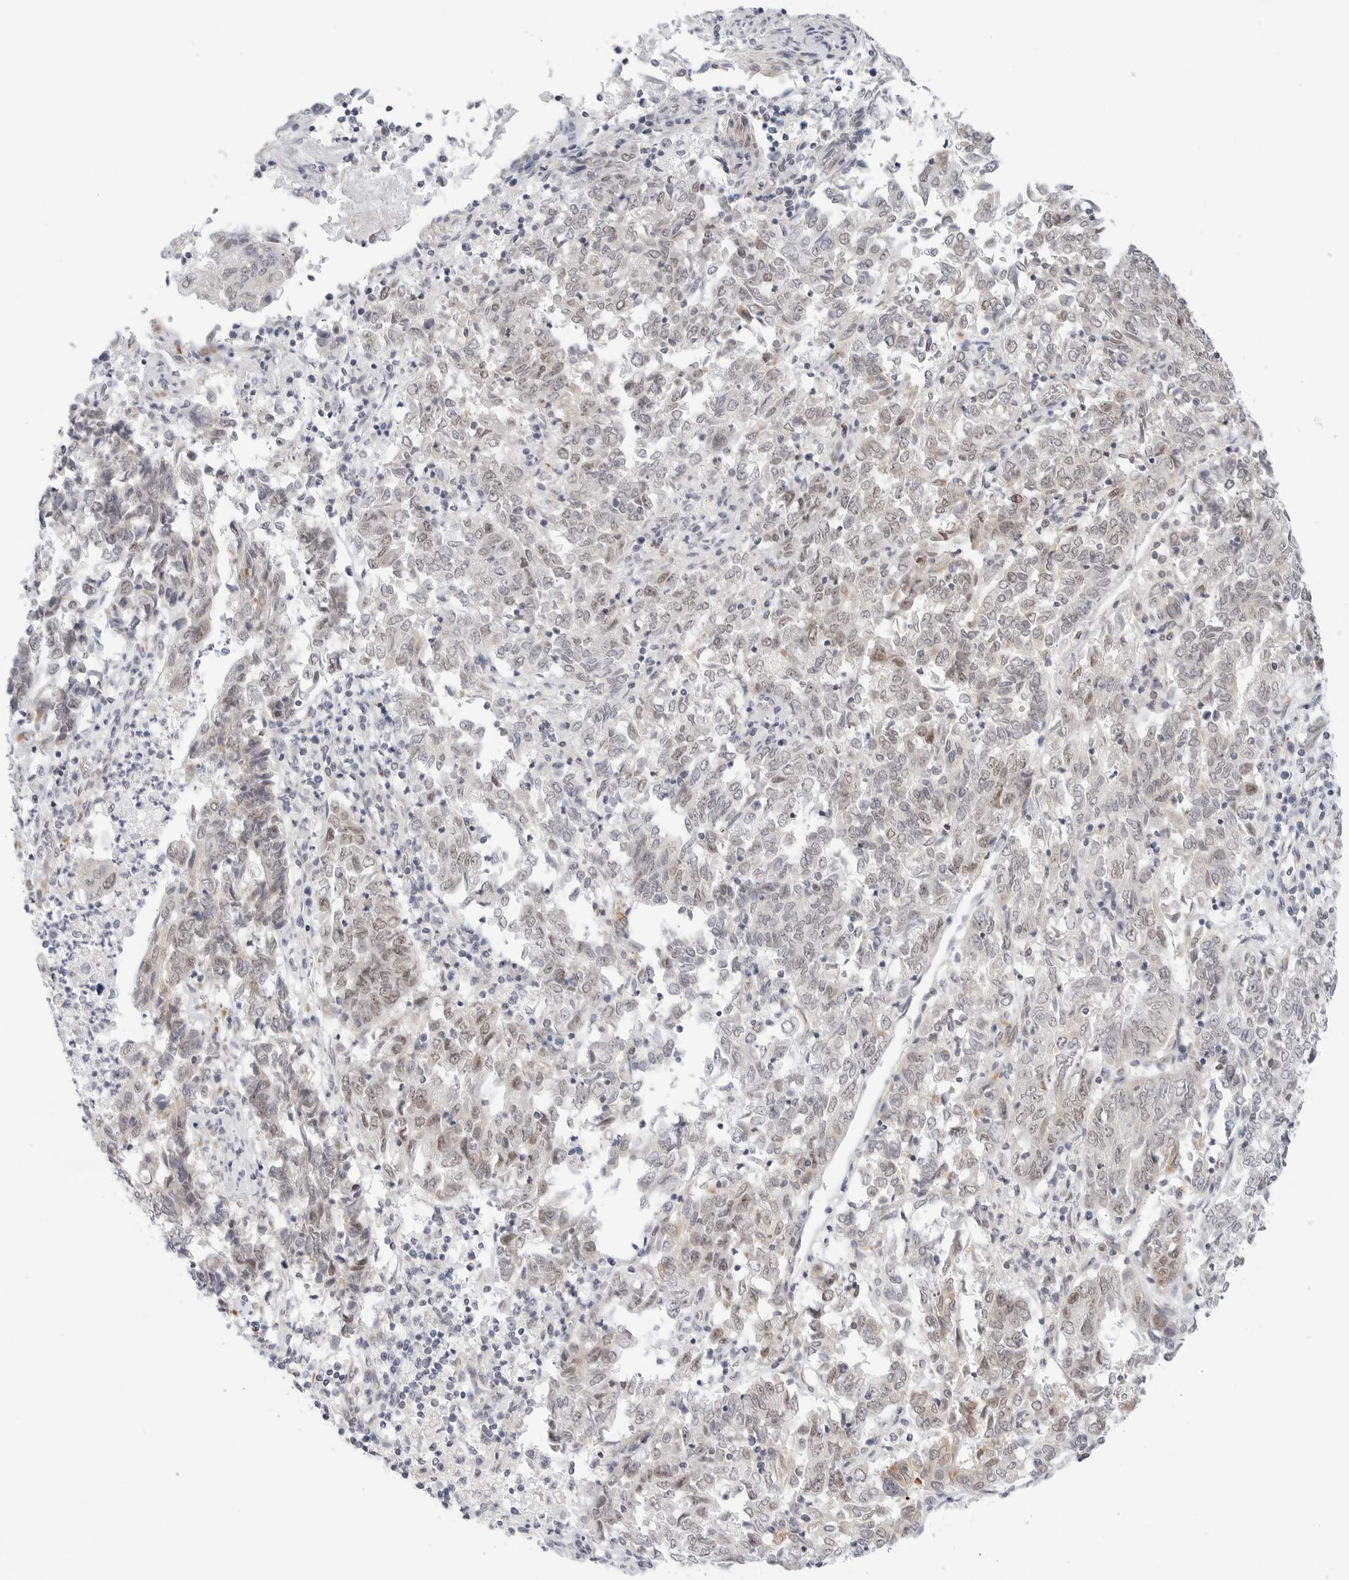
{"staining": {"intensity": "weak", "quantity": "<25%", "location": "nuclear"}, "tissue": "endometrial cancer", "cell_type": "Tumor cells", "image_type": "cancer", "snomed": [{"axis": "morphology", "description": "Adenocarcinoma, NOS"}, {"axis": "topography", "description": "Endometrium"}], "caption": "DAB immunohistochemical staining of endometrial adenocarcinoma reveals no significant staining in tumor cells.", "gene": "TSEN2", "patient": {"sex": "female", "age": 80}}